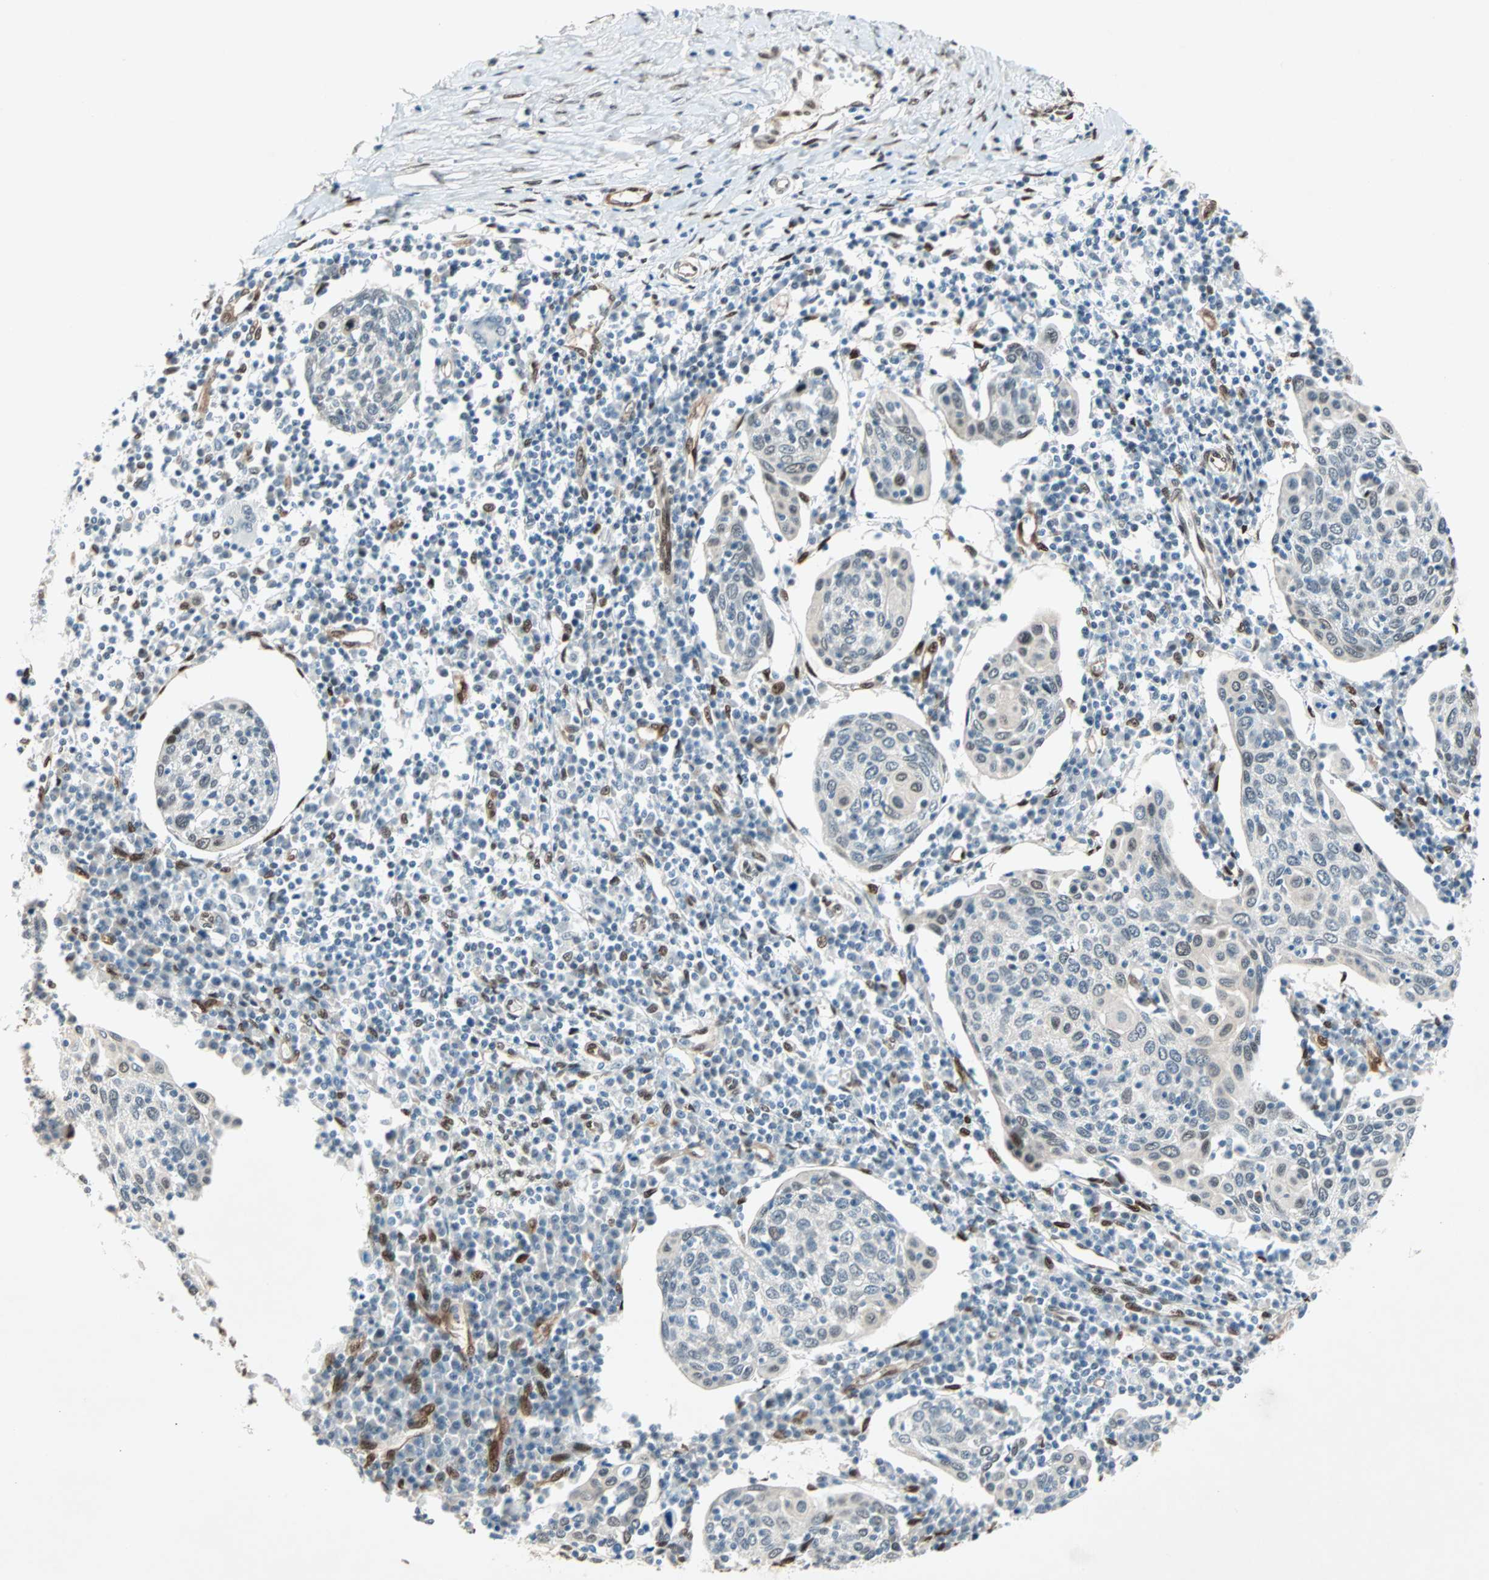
{"staining": {"intensity": "negative", "quantity": "none", "location": "none"}, "tissue": "cervical cancer", "cell_type": "Tumor cells", "image_type": "cancer", "snomed": [{"axis": "morphology", "description": "Squamous cell carcinoma, NOS"}, {"axis": "topography", "description": "Cervix"}], "caption": "Immunohistochemical staining of squamous cell carcinoma (cervical) demonstrates no significant positivity in tumor cells. (Stains: DAB (3,3'-diaminobenzidine) immunohistochemistry (IHC) with hematoxylin counter stain, Microscopy: brightfield microscopy at high magnification).", "gene": "WWTR1", "patient": {"sex": "female", "age": 40}}